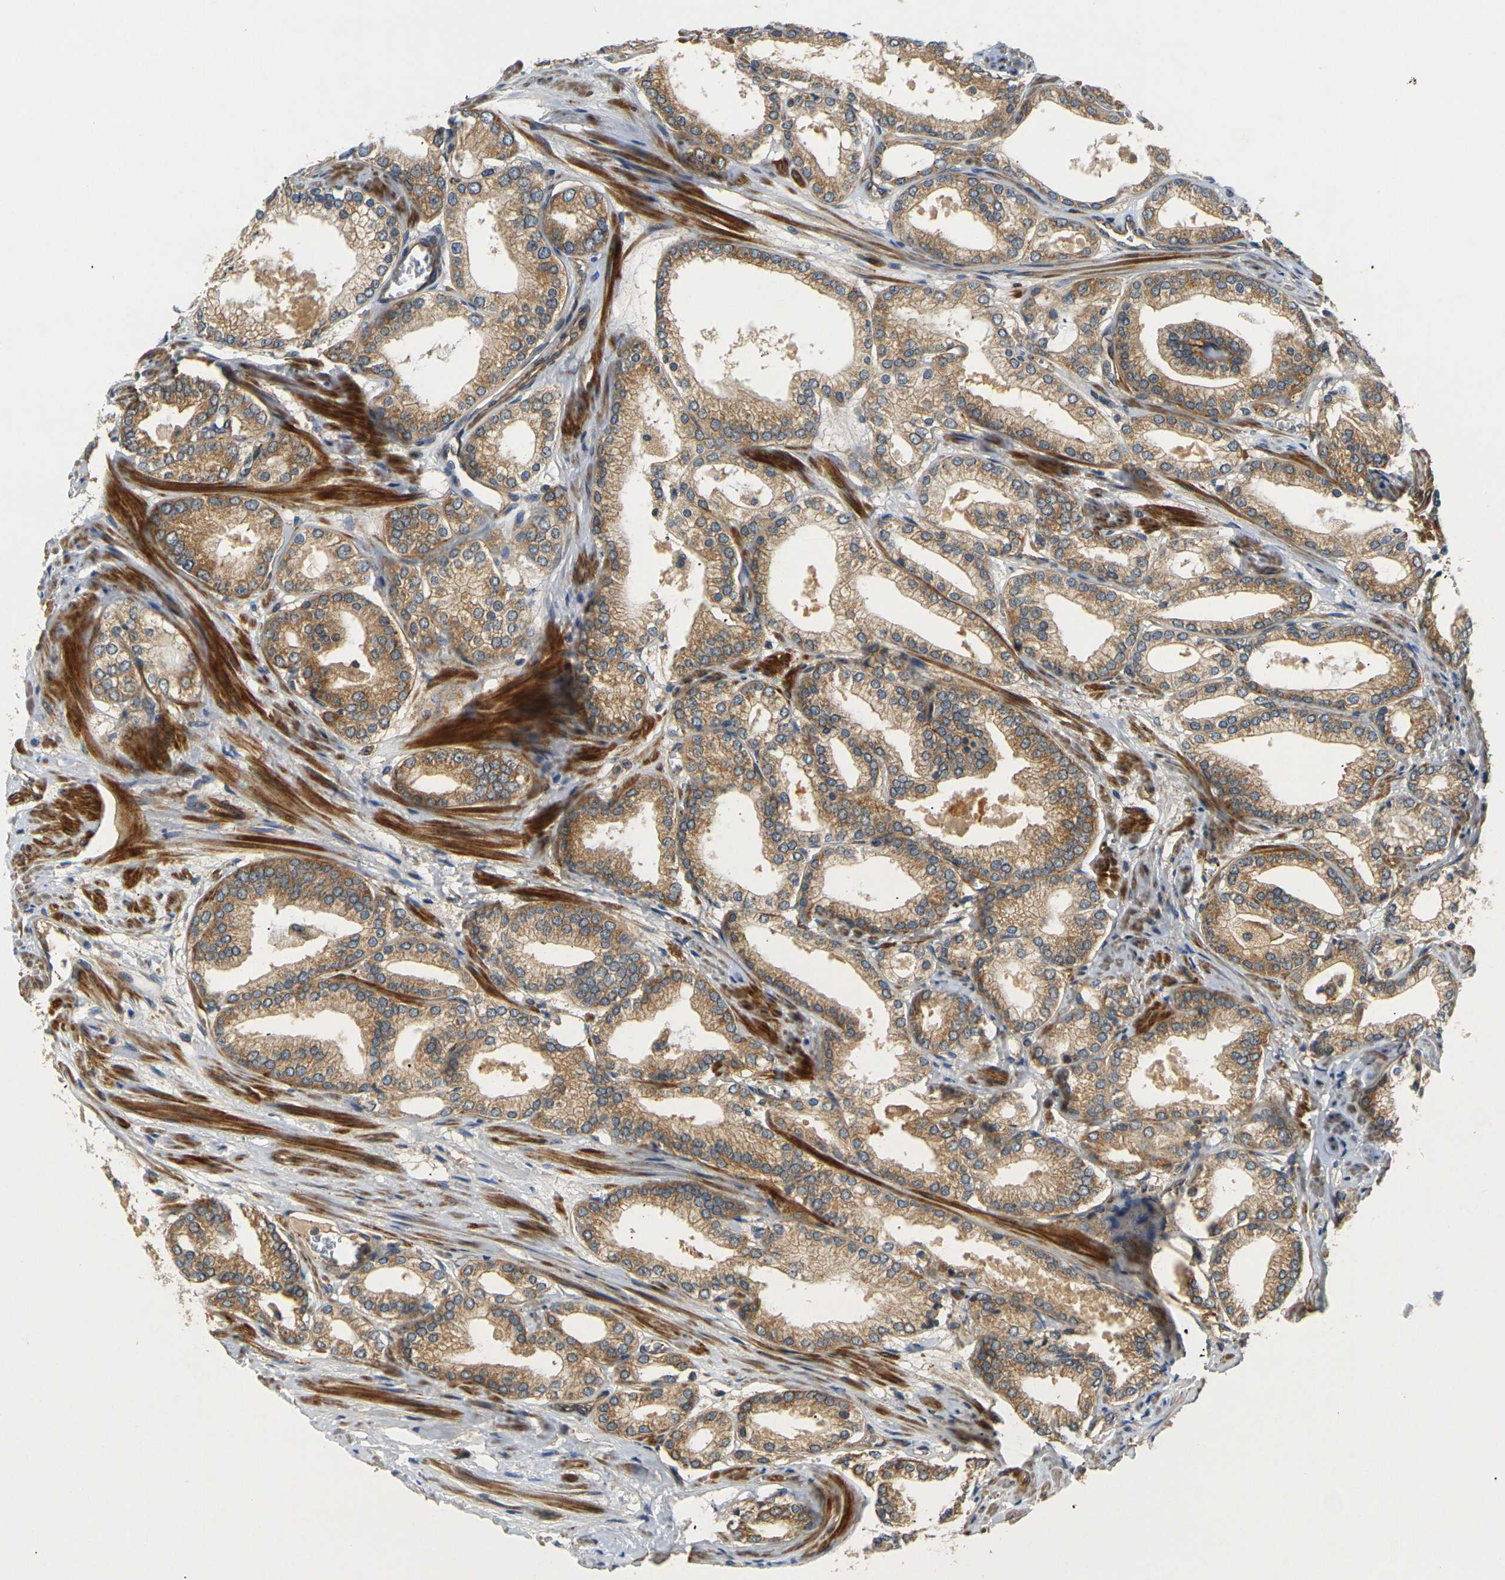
{"staining": {"intensity": "moderate", "quantity": ">75%", "location": "cytoplasmic/membranous"}, "tissue": "prostate cancer", "cell_type": "Tumor cells", "image_type": "cancer", "snomed": [{"axis": "morphology", "description": "Adenocarcinoma, High grade"}, {"axis": "topography", "description": "Prostate"}], "caption": "An image showing moderate cytoplasmic/membranous staining in approximately >75% of tumor cells in high-grade adenocarcinoma (prostate), as visualized by brown immunohistochemical staining.", "gene": "LRCH3", "patient": {"sex": "male", "age": 61}}